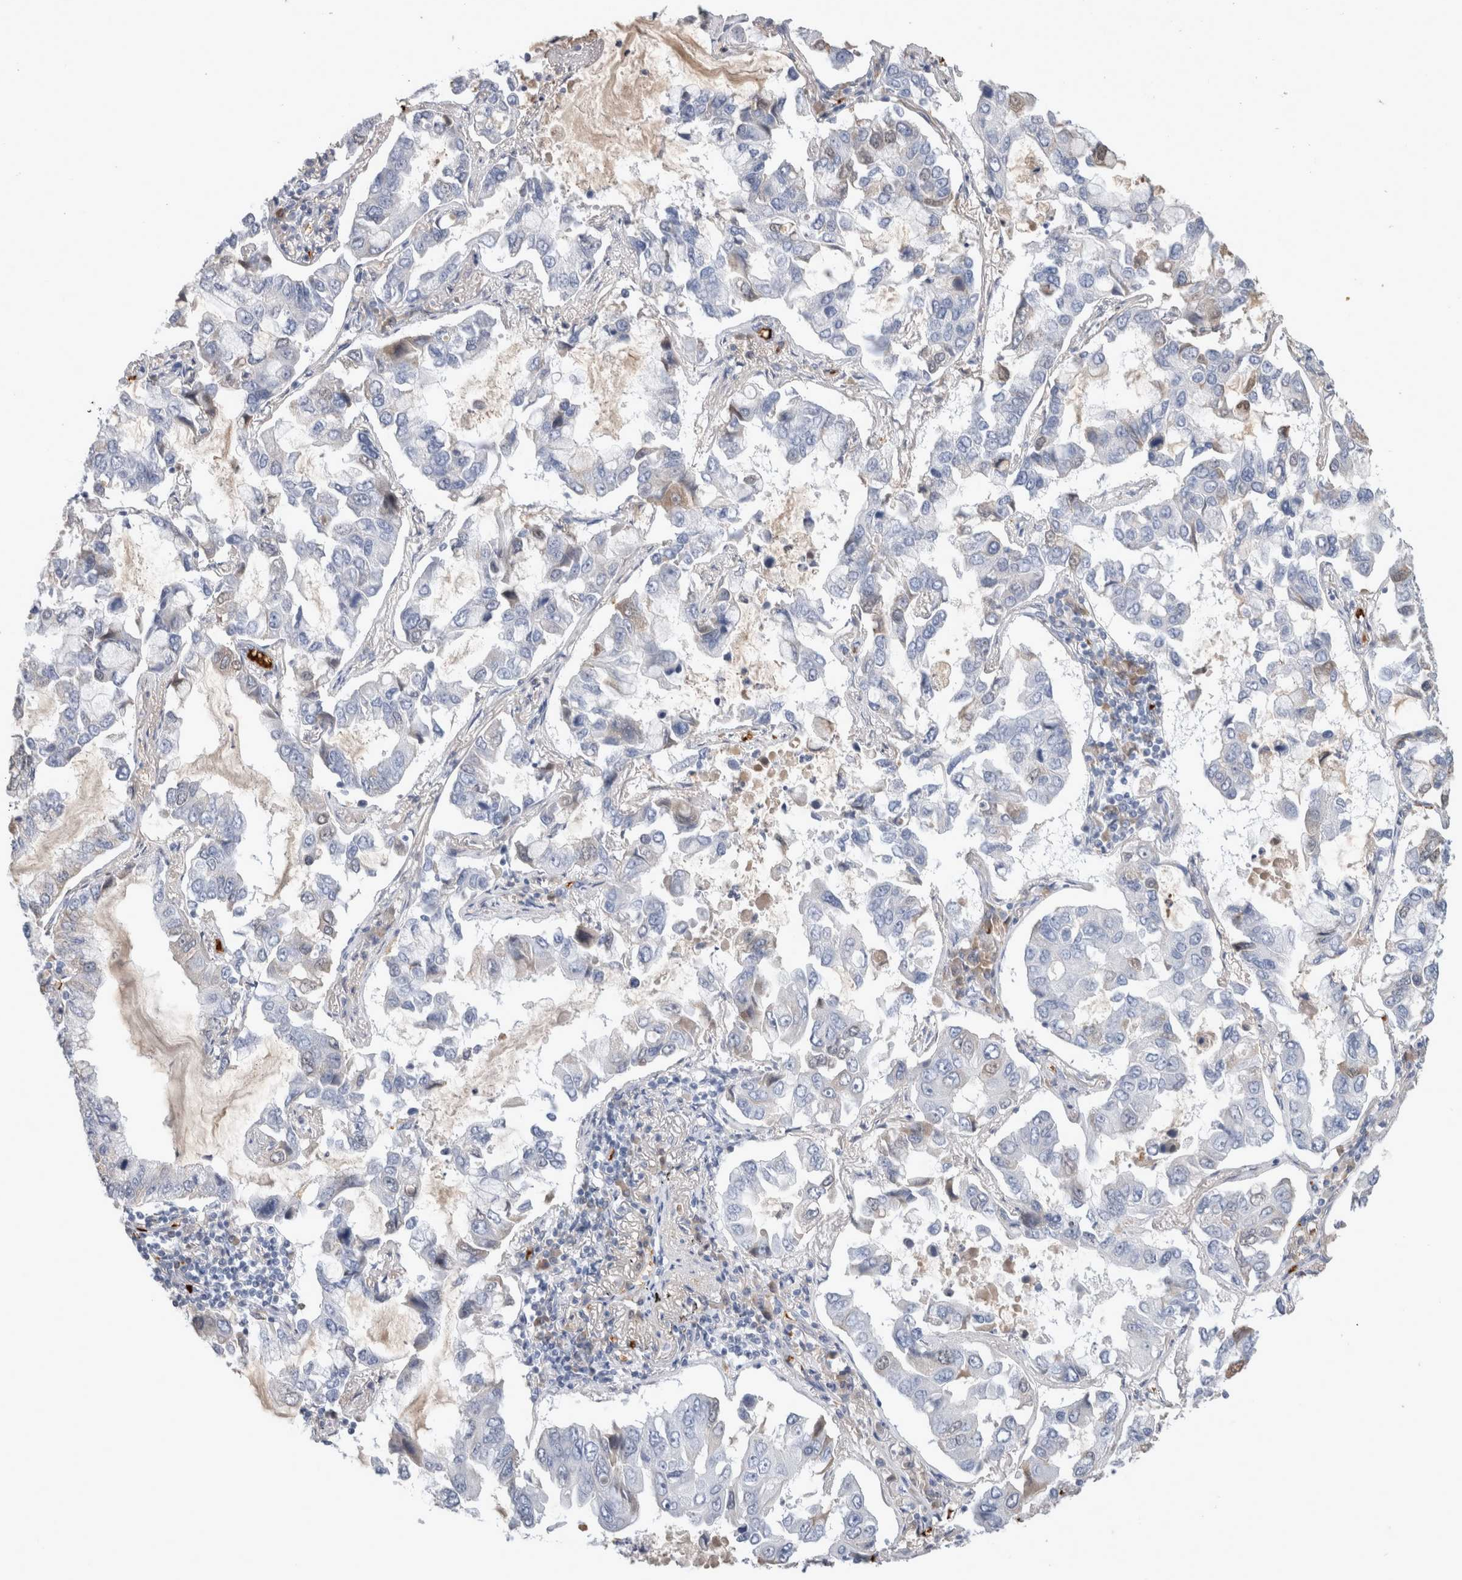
{"staining": {"intensity": "moderate", "quantity": "<25%", "location": "cytoplasmic/membranous"}, "tissue": "lung cancer", "cell_type": "Tumor cells", "image_type": "cancer", "snomed": [{"axis": "morphology", "description": "Adenocarcinoma, NOS"}, {"axis": "topography", "description": "Lung"}], "caption": "Lung cancer stained for a protein exhibits moderate cytoplasmic/membranous positivity in tumor cells. (IHC, brightfield microscopy, high magnification).", "gene": "CA1", "patient": {"sex": "male", "age": 64}}